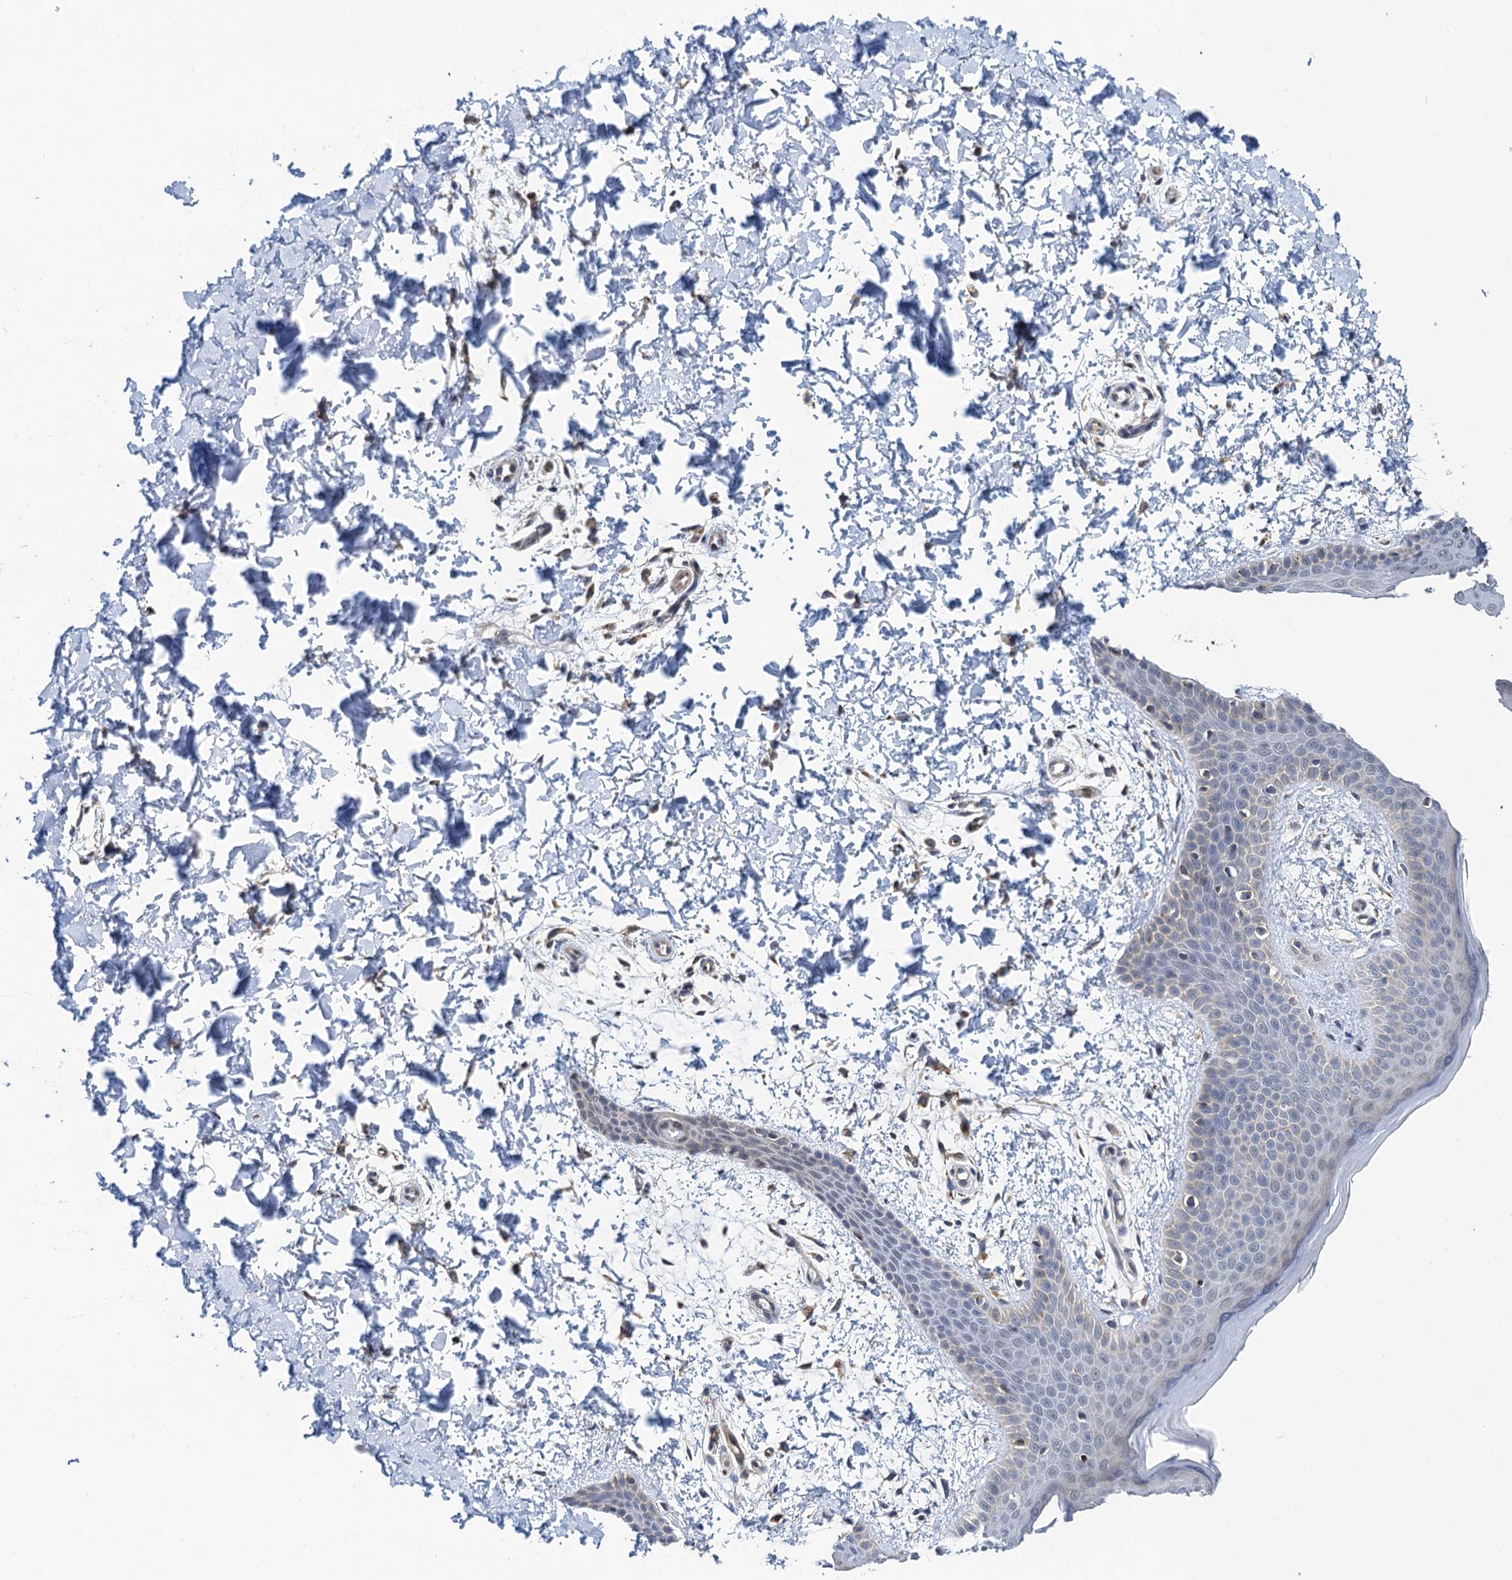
{"staining": {"intensity": "moderate", "quantity": "25%-75%", "location": "cytoplasmic/membranous"}, "tissue": "skin", "cell_type": "Fibroblasts", "image_type": "normal", "snomed": [{"axis": "morphology", "description": "Normal tissue, NOS"}, {"axis": "topography", "description": "Skin"}], "caption": "Moderate cytoplasmic/membranous protein positivity is seen in about 25%-75% of fibroblasts in skin. The protein is stained brown, and the nuclei are stained in blue (DAB (3,3'-diaminobenzidine) IHC with brightfield microscopy, high magnification).", "gene": "CMPK2", "patient": {"sex": "male", "age": 36}}